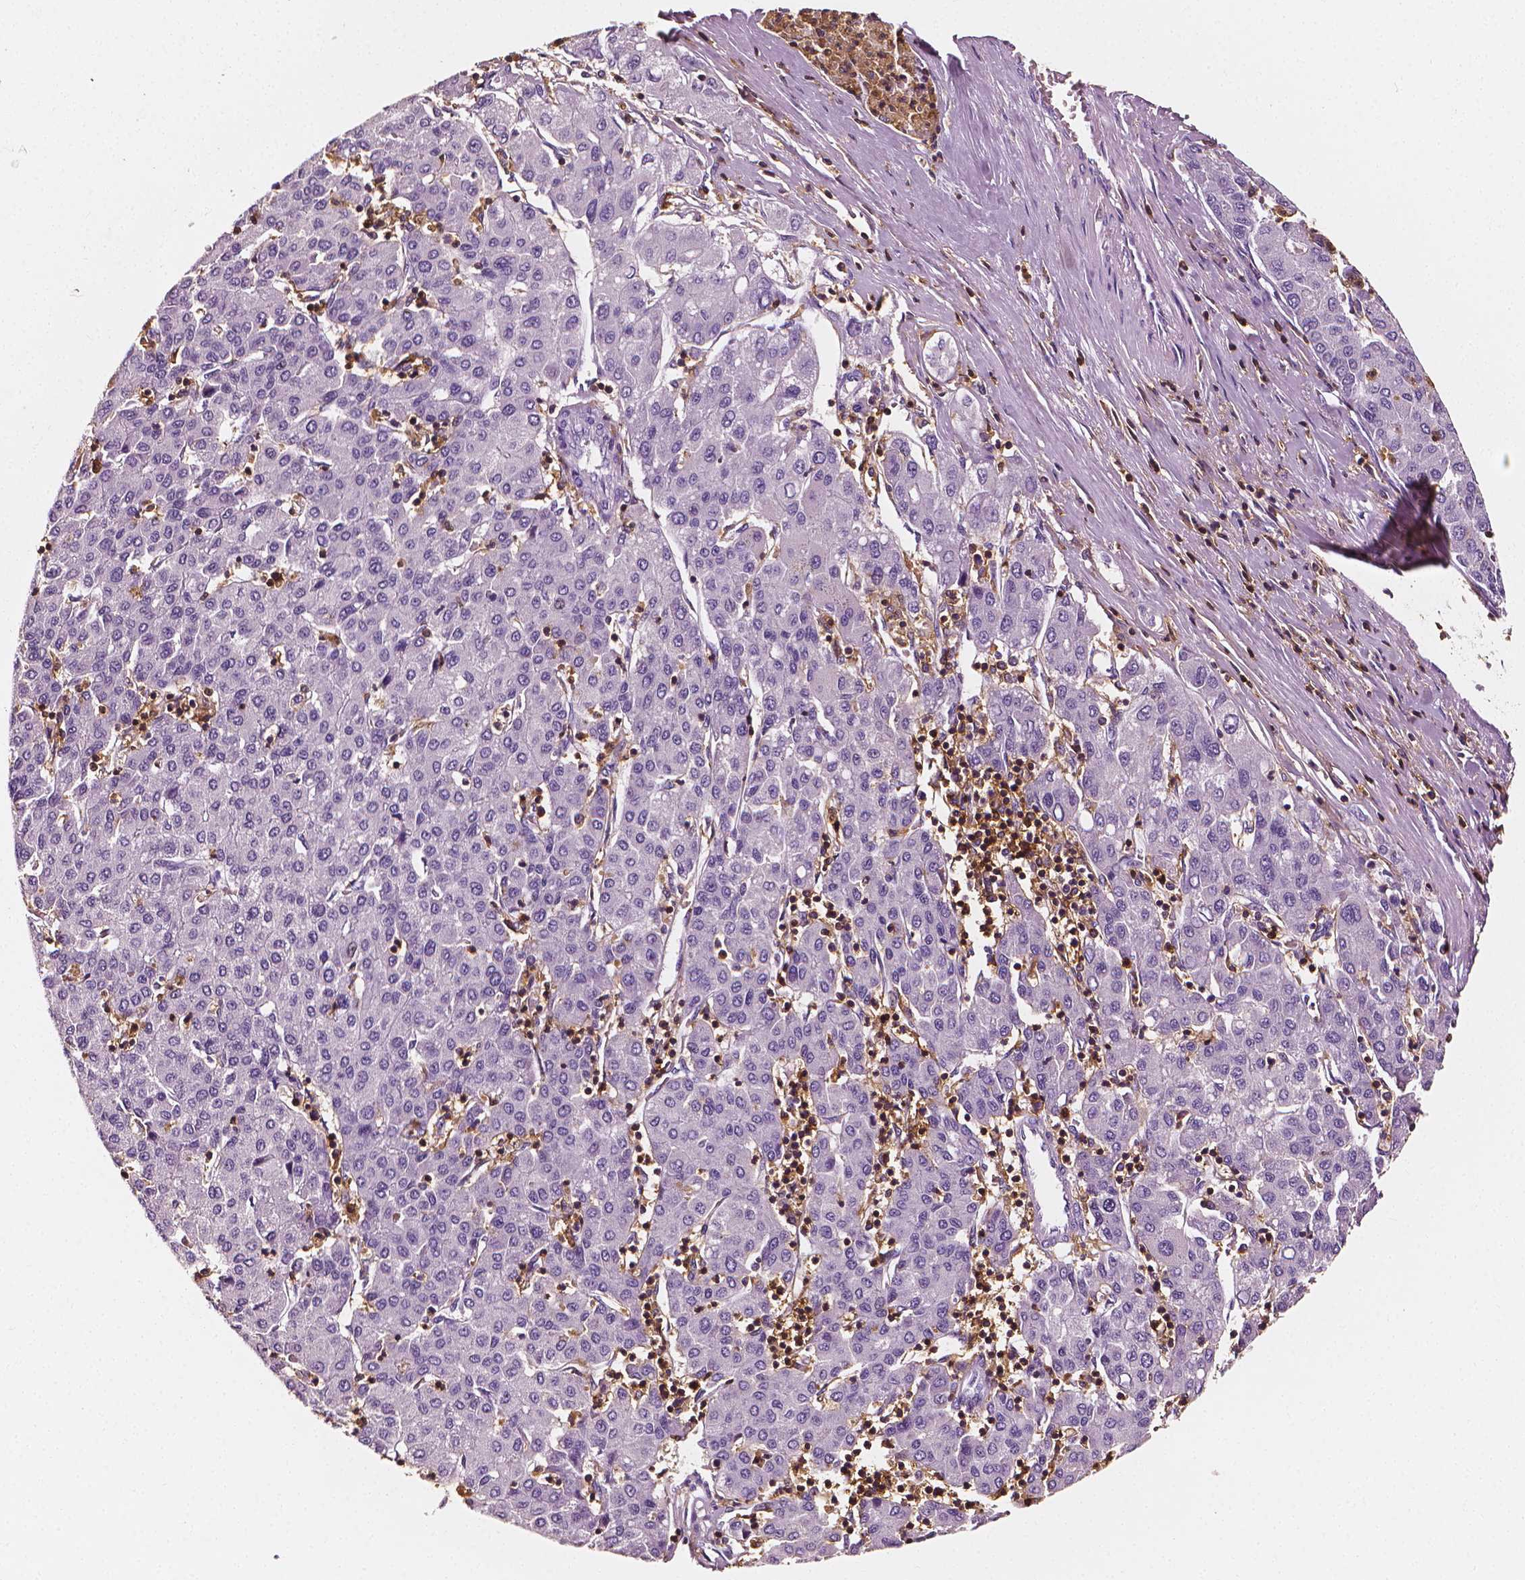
{"staining": {"intensity": "negative", "quantity": "none", "location": "none"}, "tissue": "liver cancer", "cell_type": "Tumor cells", "image_type": "cancer", "snomed": [{"axis": "morphology", "description": "Carcinoma, Hepatocellular, NOS"}, {"axis": "topography", "description": "Liver"}], "caption": "Micrograph shows no significant protein expression in tumor cells of liver hepatocellular carcinoma.", "gene": "PTPRC", "patient": {"sex": "male", "age": 65}}